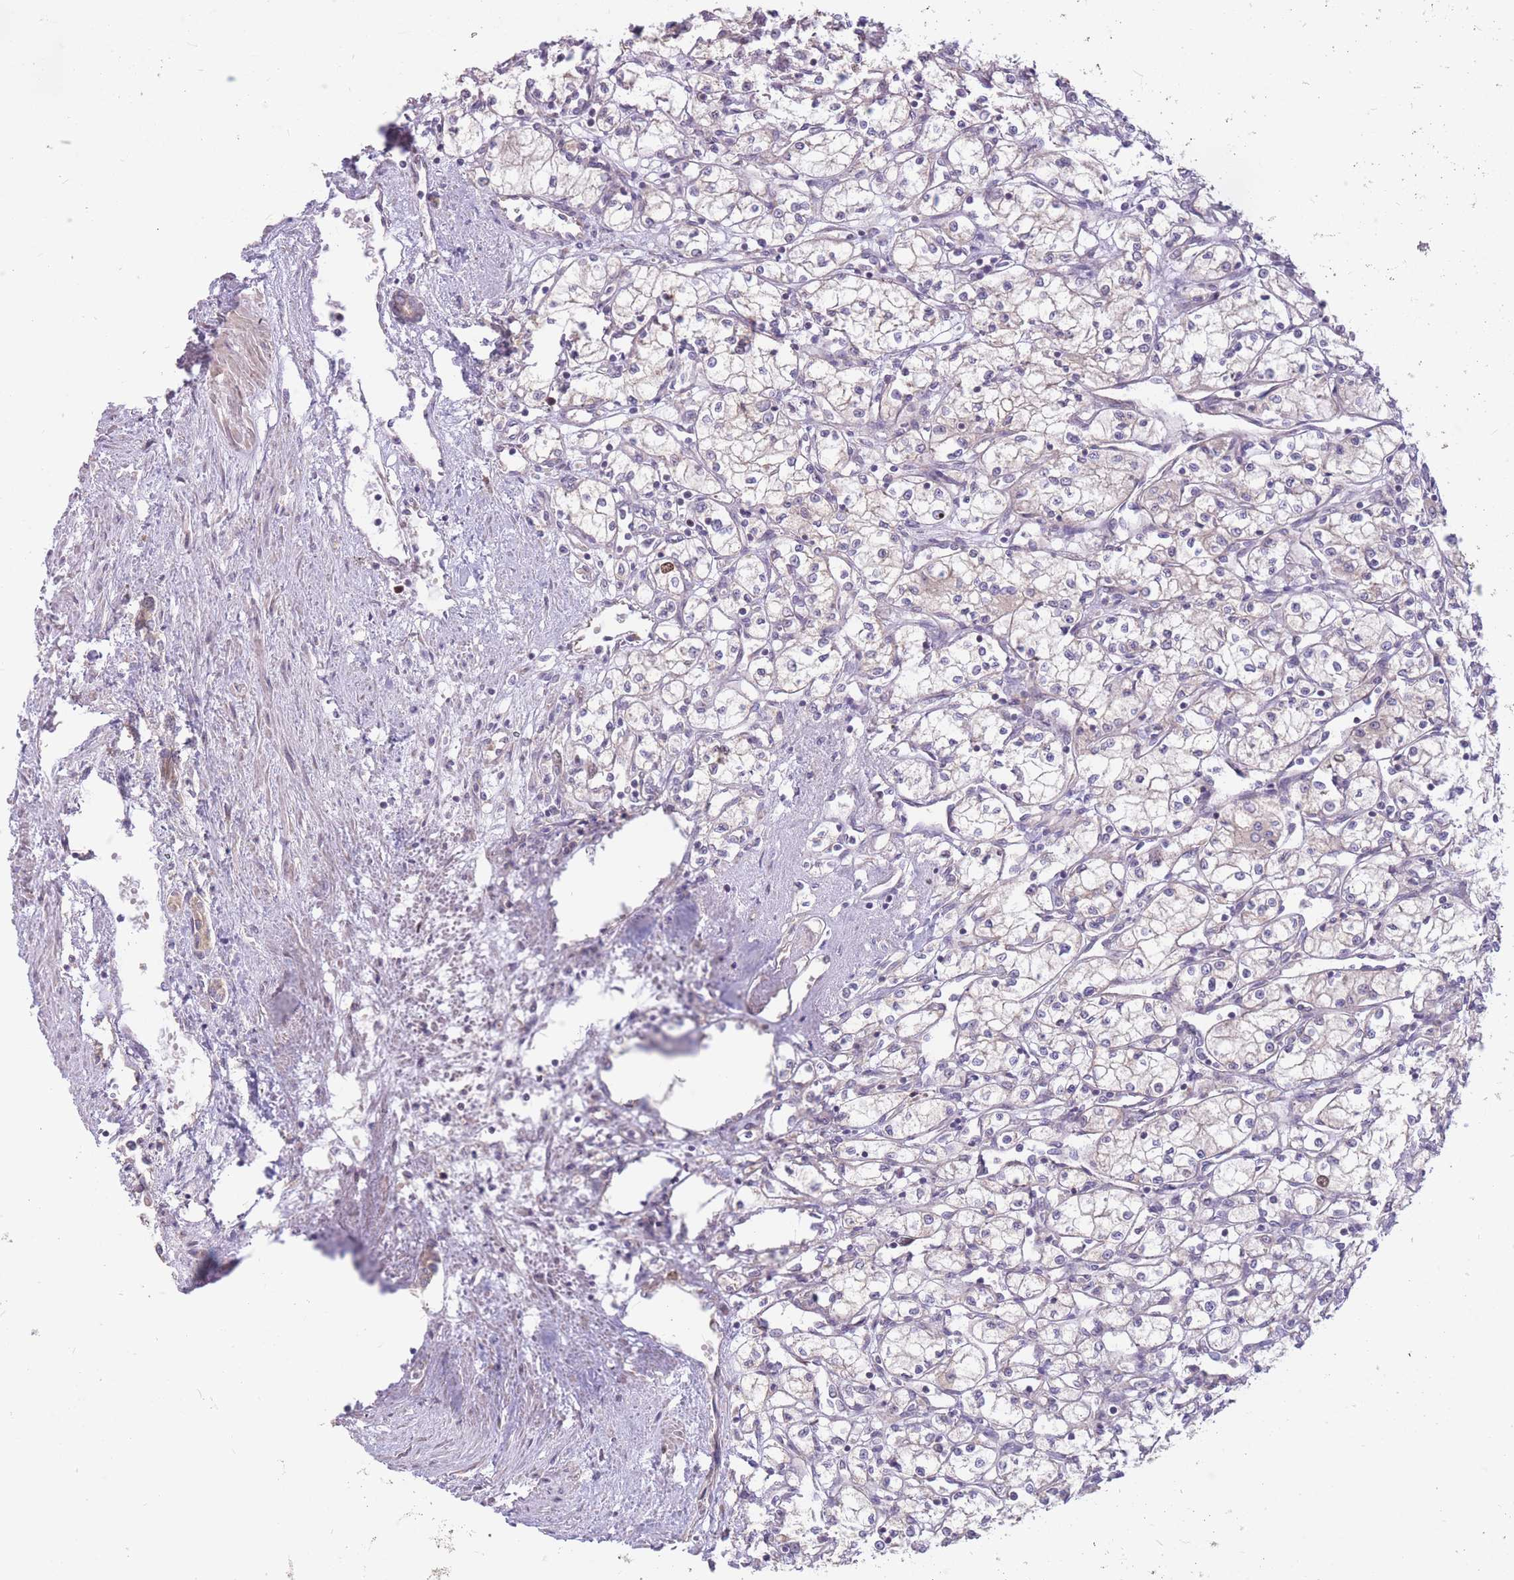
{"staining": {"intensity": "negative", "quantity": "none", "location": "none"}, "tissue": "renal cancer", "cell_type": "Tumor cells", "image_type": "cancer", "snomed": [{"axis": "morphology", "description": "Adenocarcinoma, NOS"}, {"axis": "topography", "description": "Kidney"}], "caption": "Immunohistochemistry (IHC) of human renal adenocarcinoma displays no positivity in tumor cells. Brightfield microscopy of immunohistochemistry (IHC) stained with DAB (brown) and hematoxylin (blue), captured at high magnification.", "gene": "GMNN", "patient": {"sex": "male", "age": 59}}